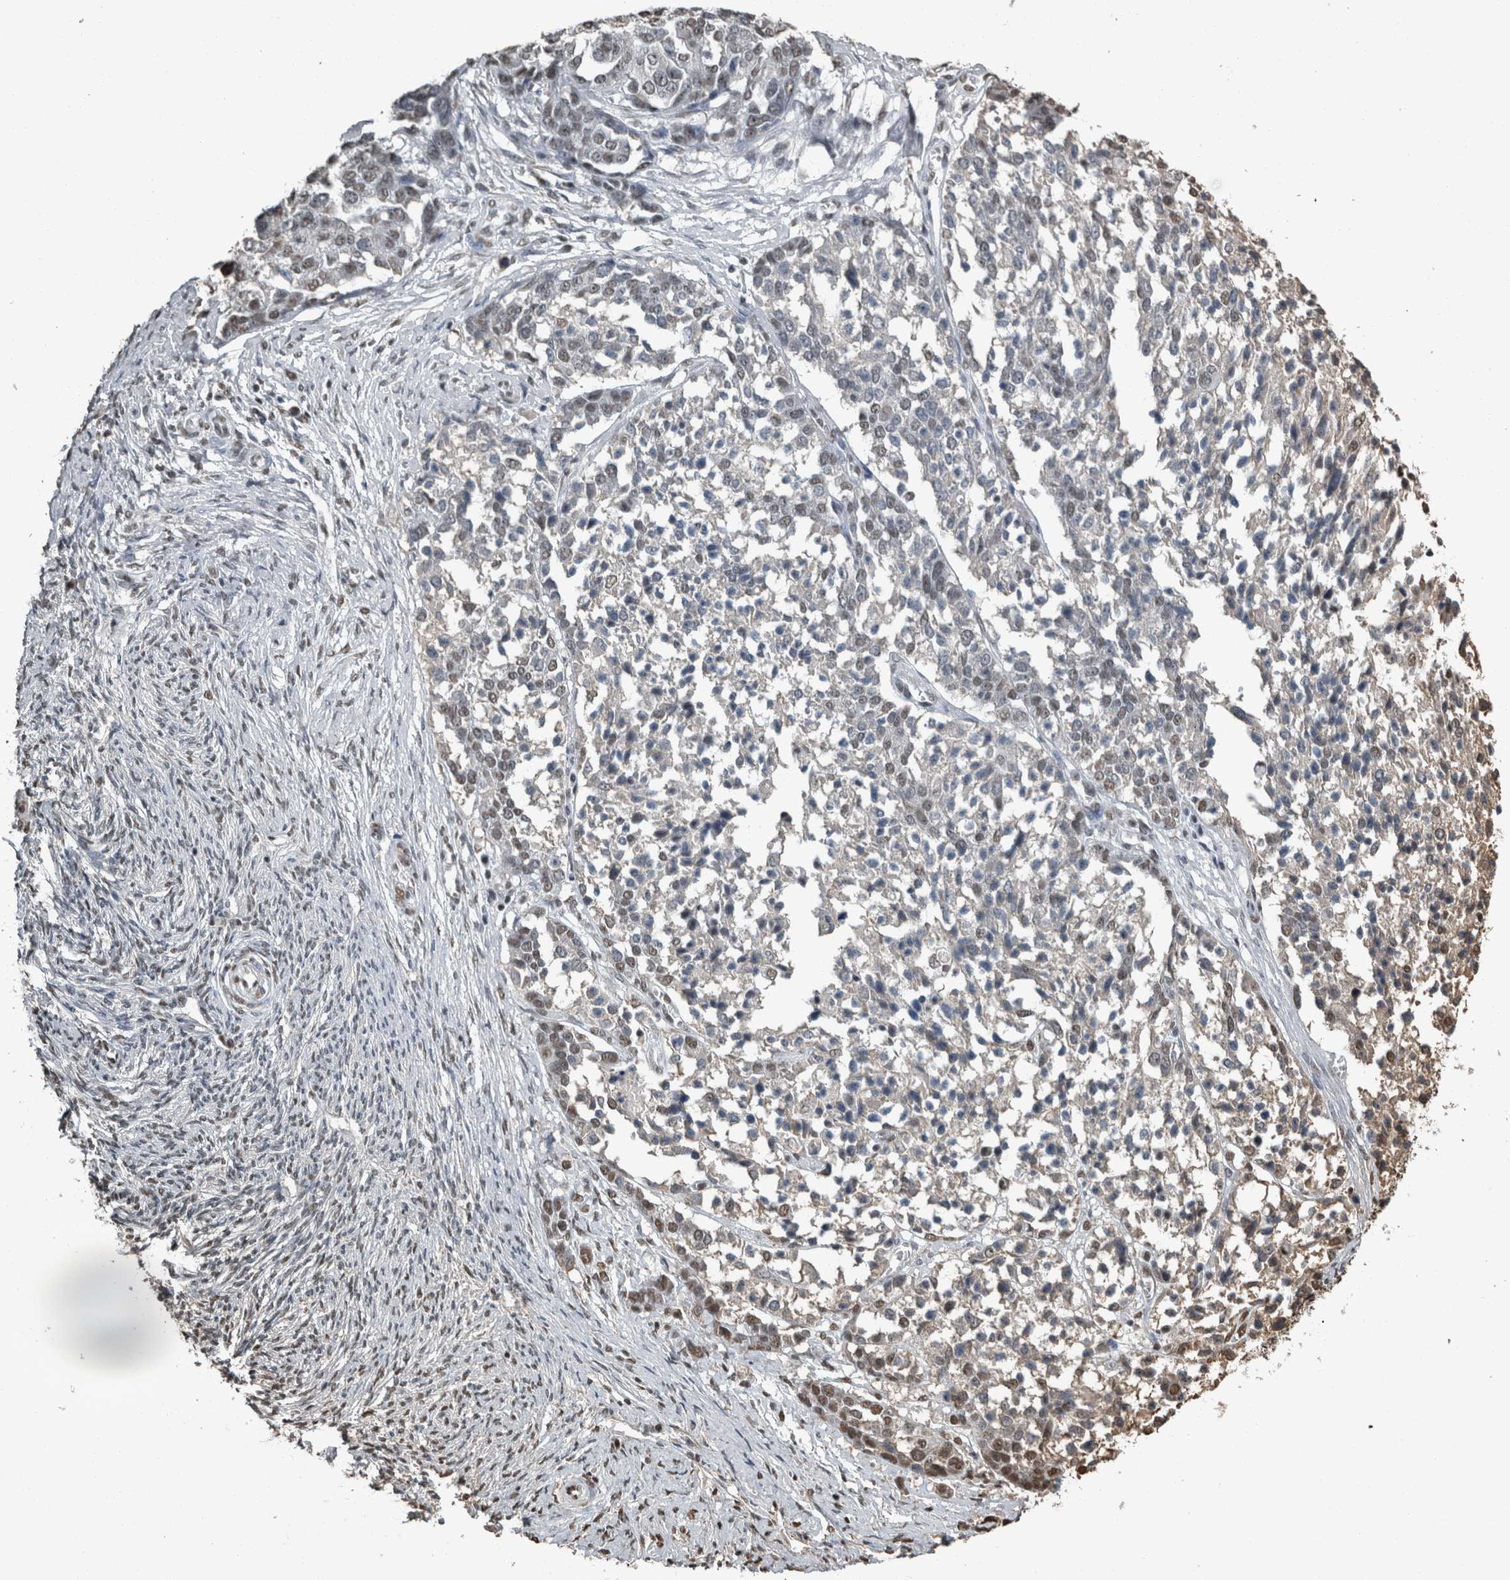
{"staining": {"intensity": "weak", "quantity": "25%-75%", "location": "nuclear"}, "tissue": "ovarian cancer", "cell_type": "Tumor cells", "image_type": "cancer", "snomed": [{"axis": "morphology", "description": "Cystadenocarcinoma, serous, NOS"}, {"axis": "topography", "description": "Ovary"}], "caption": "Immunohistochemical staining of human serous cystadenocarcinoma (ovarian) demonstrates low levels of weak nuclear protein positivity in approximately 25%-75% of tumor cells.", "gene": "TGS1", "patient": {"sex": "female", "age": 44}}